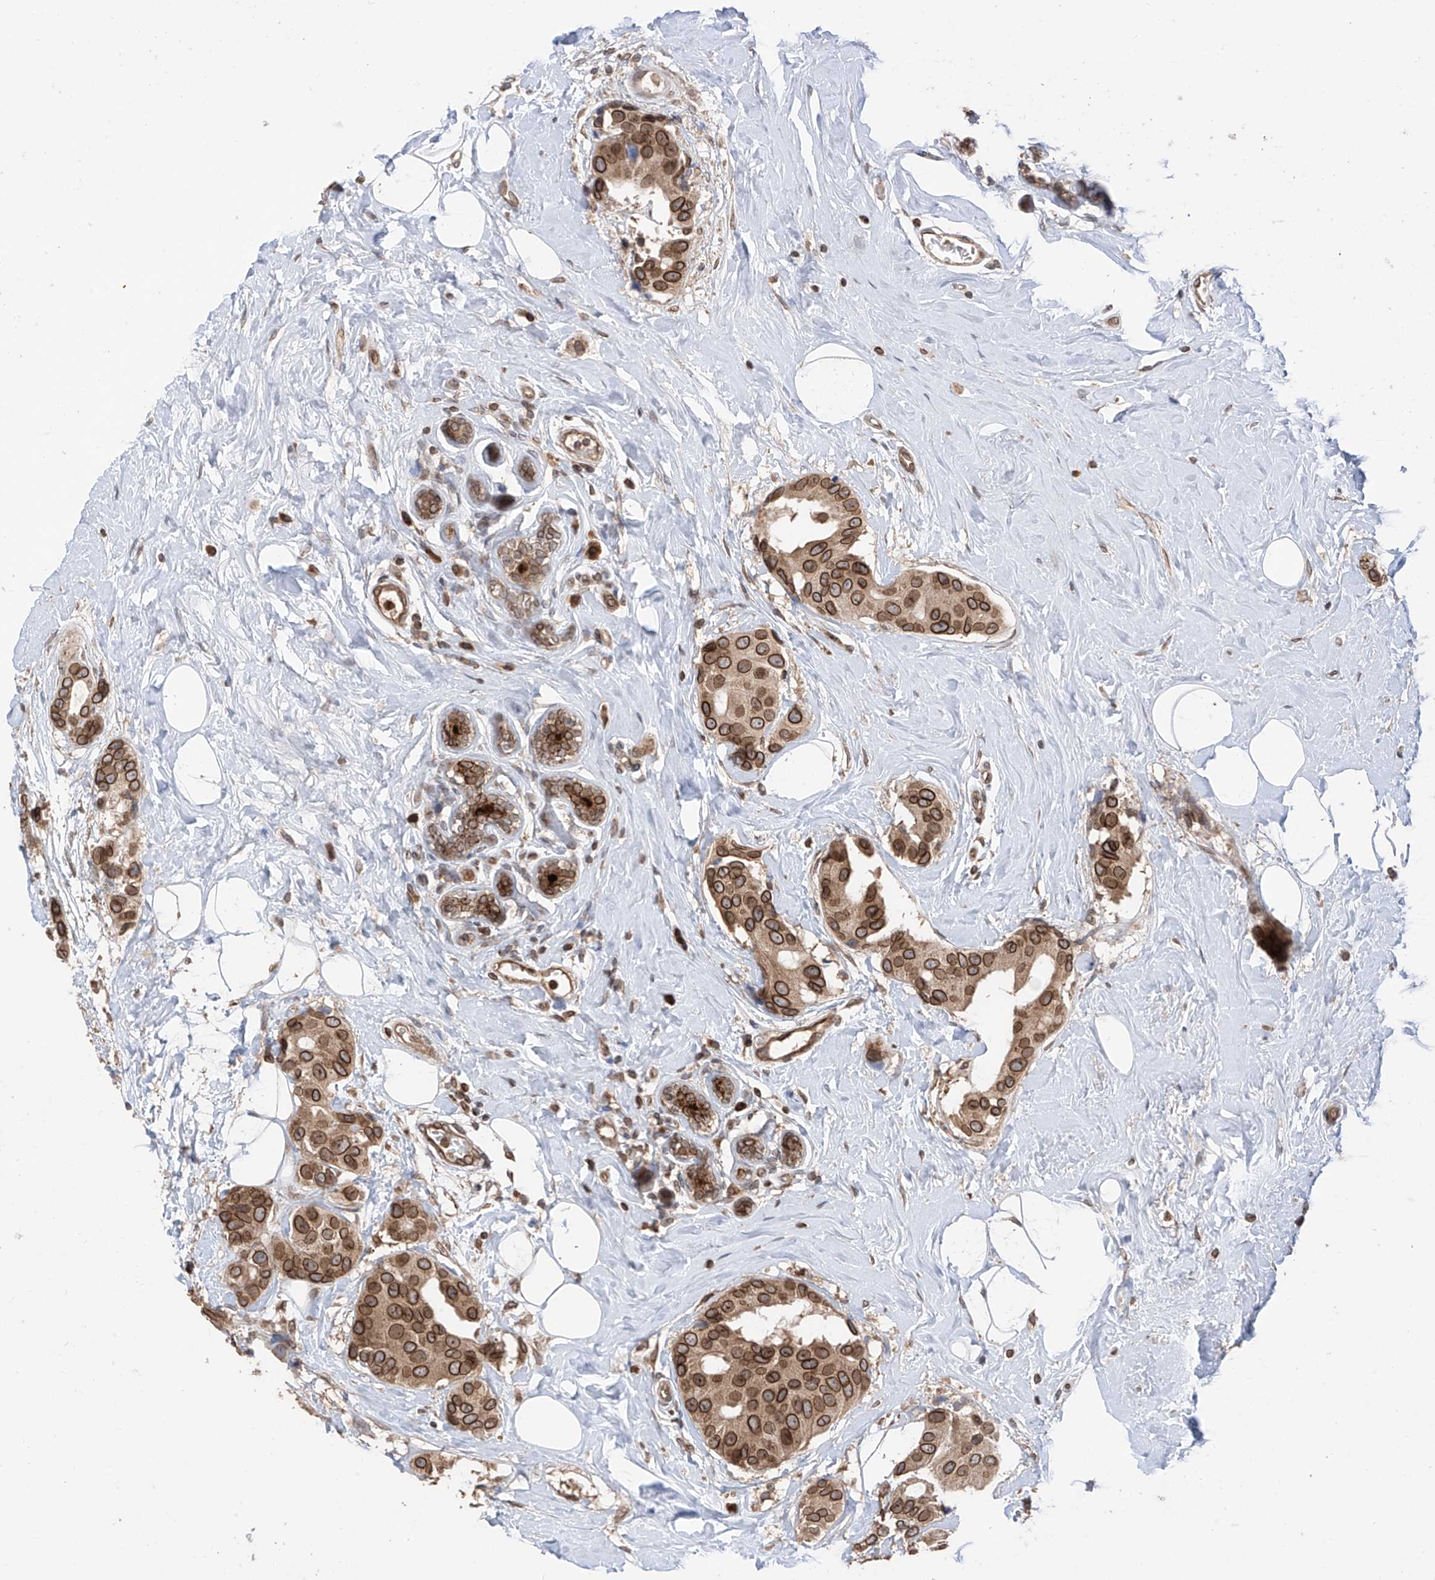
{"staining": {"intensity": "strong", "quantity": ">75%", "location": "cytoplasmic/membranous,nuclear"}, "tissue": "breast cancer", "cell_type": "Tumor cells", "image_type": "cancer", "snomed": [{"axis": "morphology", "description": "Normal tissue, NOS"}, {"axis": "morphology", "description": "Duct carcinoma"}, {"axis": "topography", "description": "Breast"}], "caption": "This histopathology image exhibits immunohistochemistry staining of breast infiltrating ductal carcinoma, with high strong cytoplasmic/membranous and nuclear positivity in approximately >75% of tumor cells.", "gene": "AHCTF1", "patient": {"sex": "female", "age": 39}}